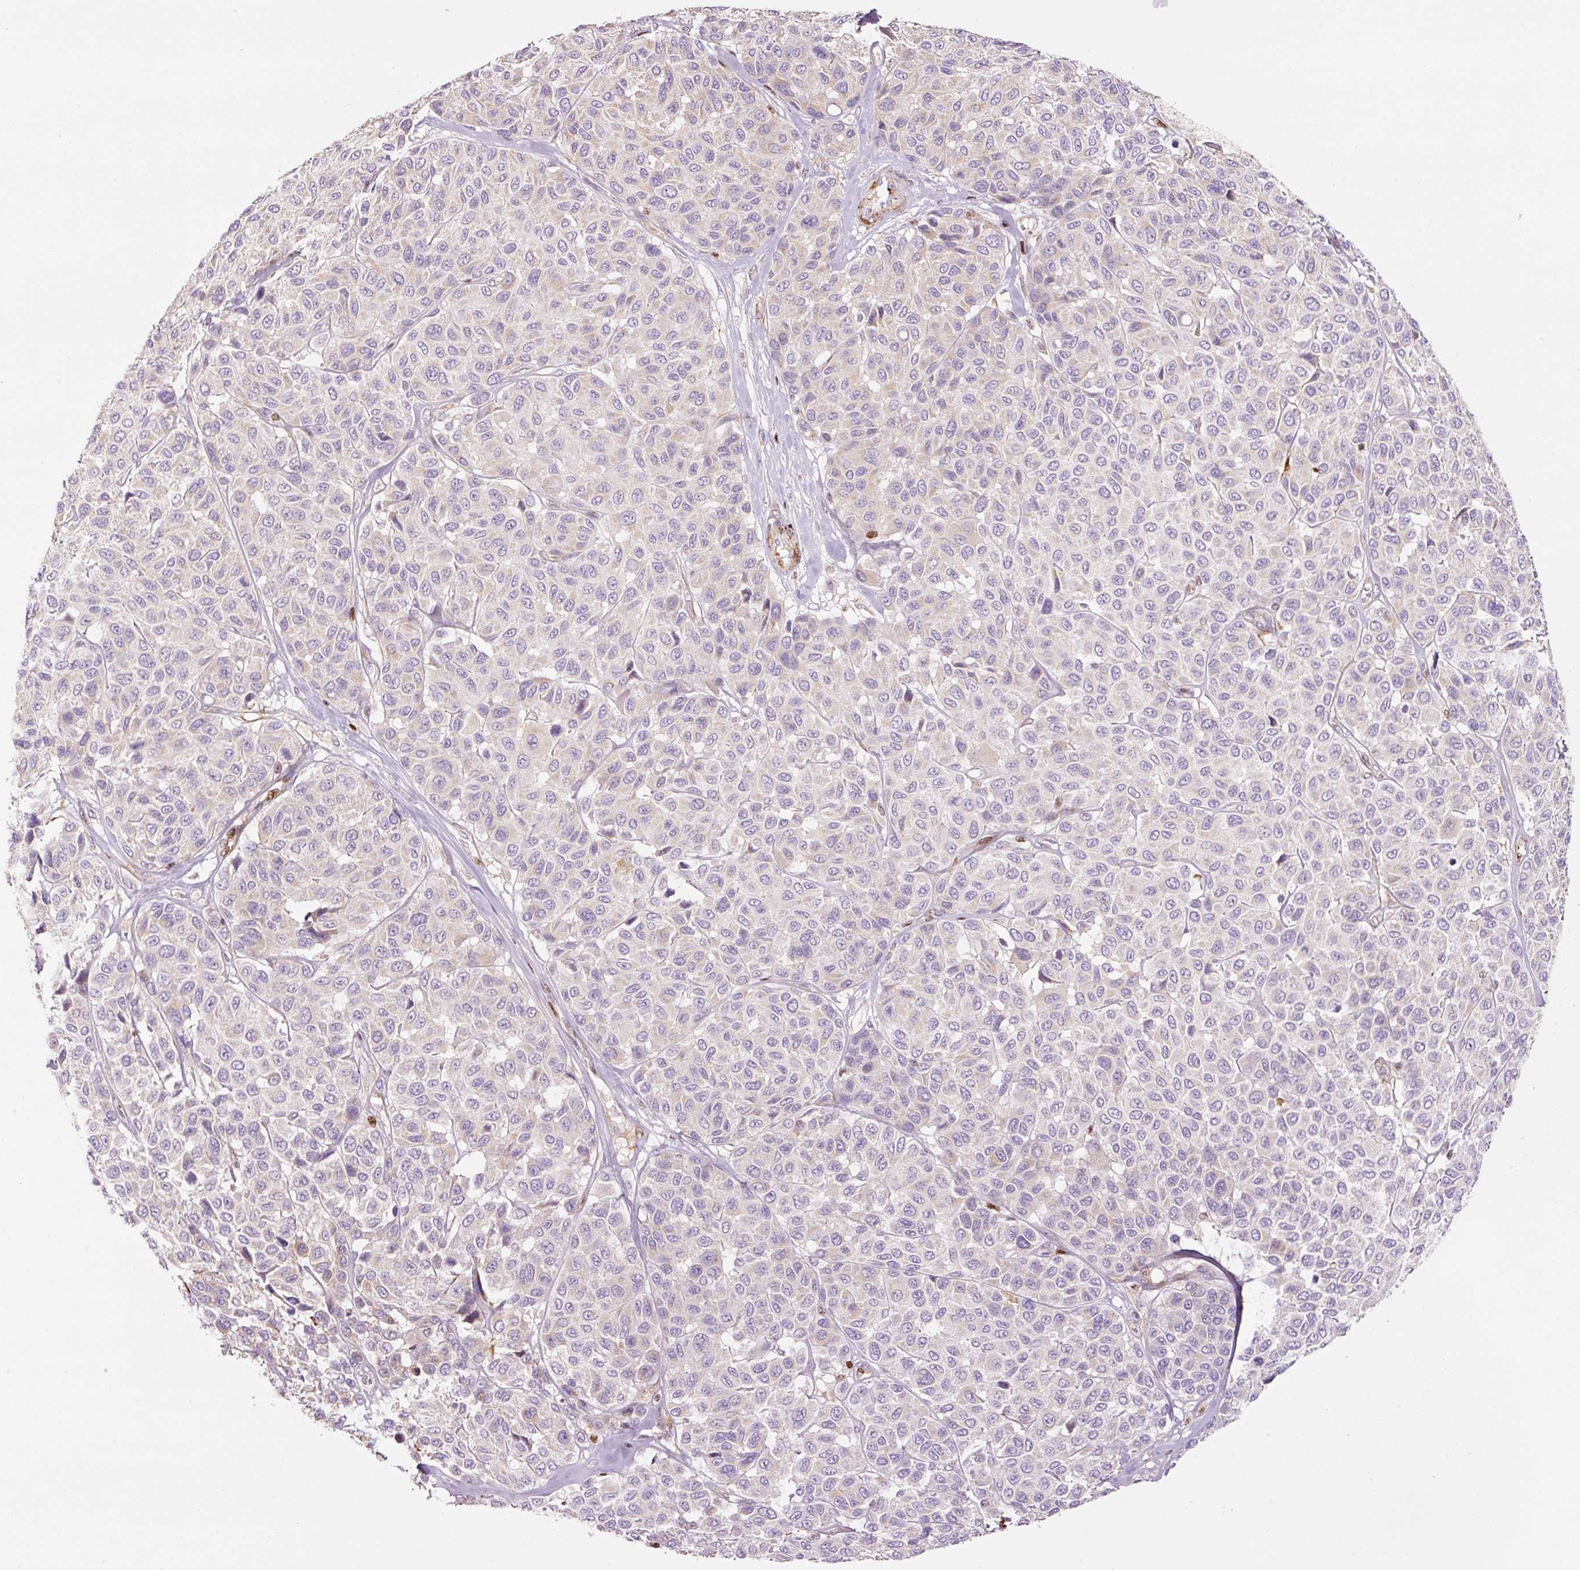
{"staining": {"intensity": "negative", "quantity": "none", "location": "none"}, "tissue": "melanoma", "cell_type": "Tumor cells", "image_type": "cancer", "snomed": [{"axis": "morphology", "description": "Malignant melanoma, NOS"}, {"axis": "topography", "description": "Skin"}], "caption": "Micrograph shows no protein staining in tumor cells of melanoma tissue. Brightfield microscopy of IHC stained with DAB (3,3'-diaminobenzidine) (brown) and hematoxylin (blue), captured at high magnification.", "gene": "TMEM8B", "patient": {"sex": "female", "age": 66}}